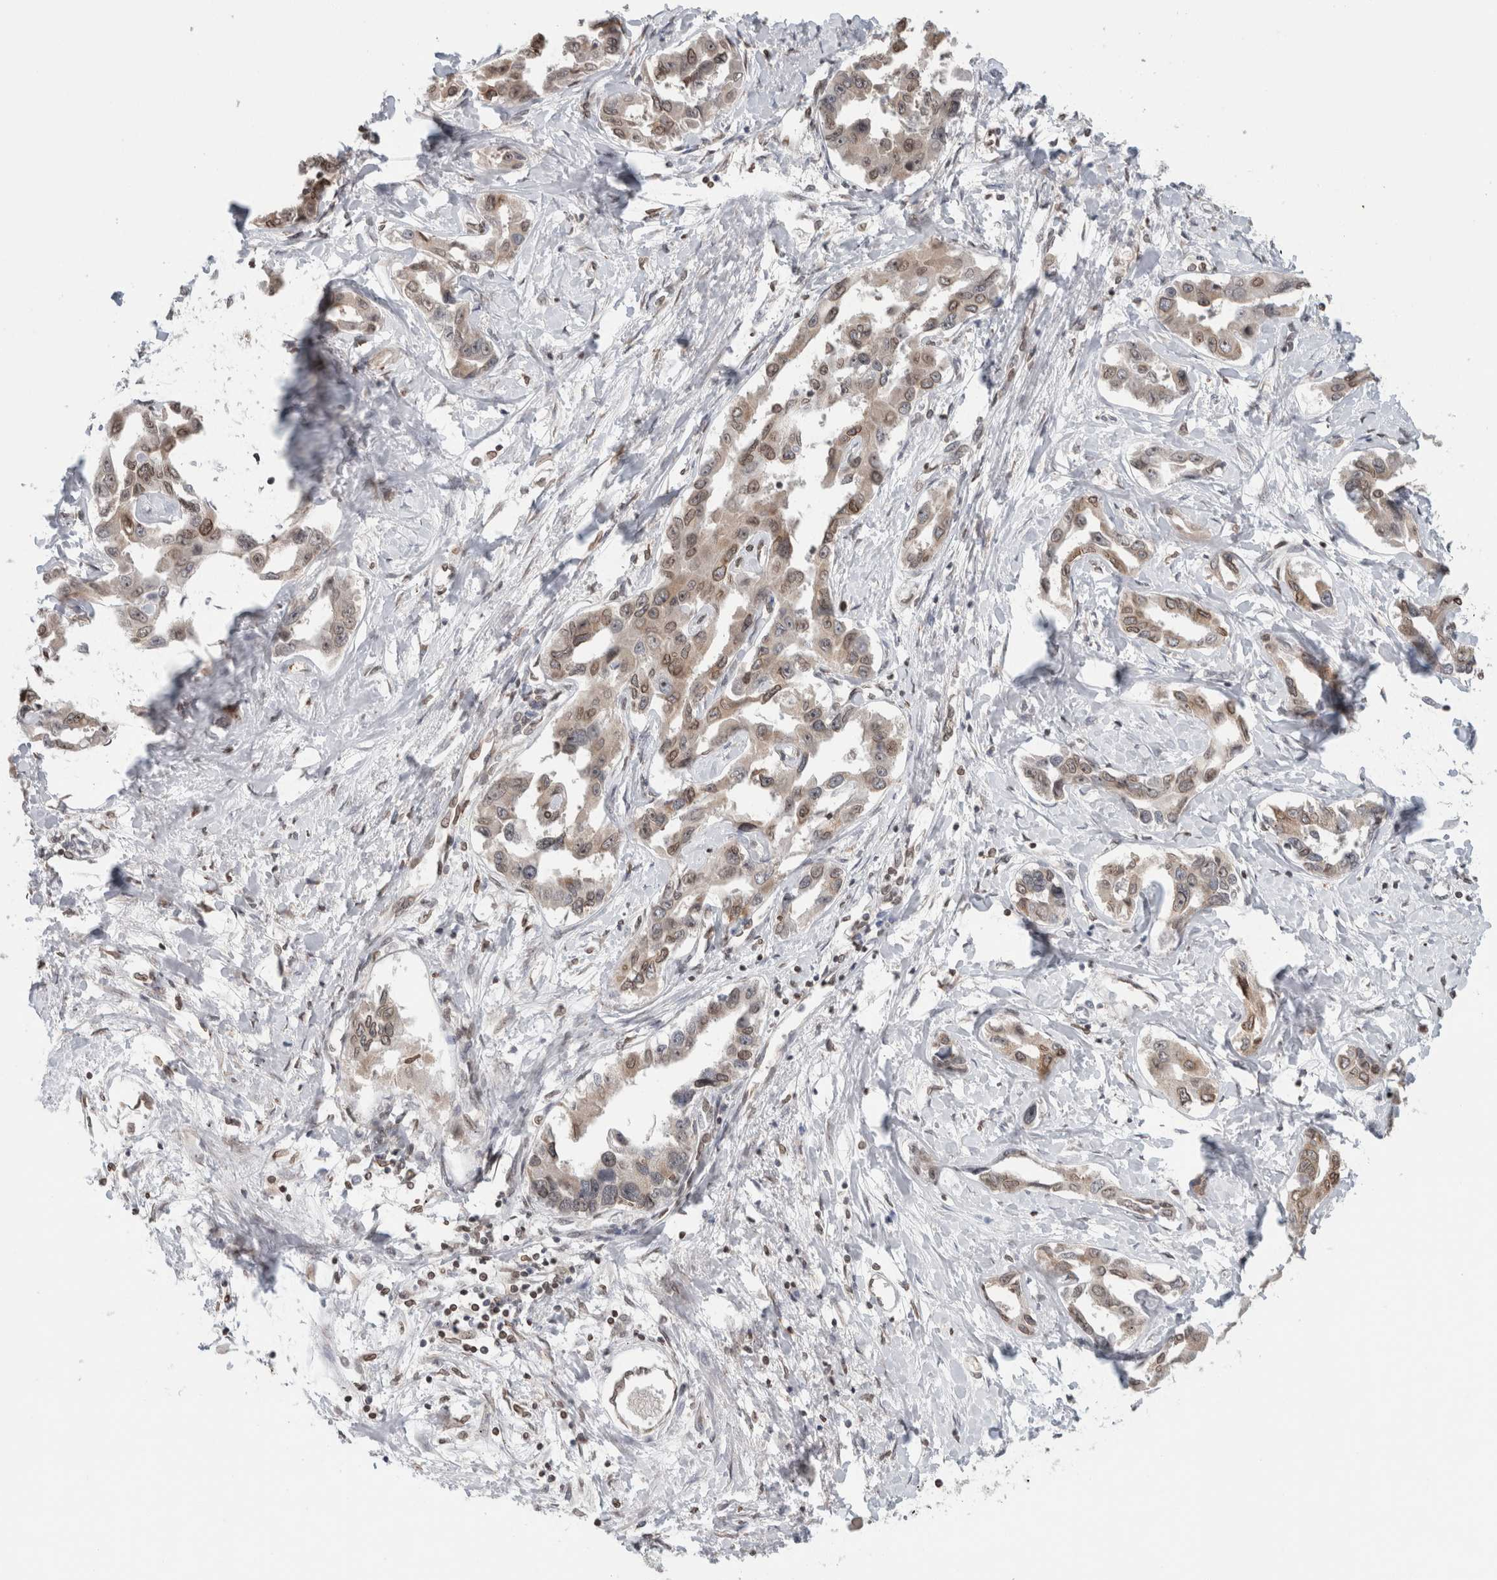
{"staining": {"intensity": "moderate", "quantity": ">75%", "location": "cytoplasmic/membranous,nuclear"}, "tissue": "liver cancer", "cell_type": "Tumor cells", "image_type": "cancer", "snomed": [{"axis": "morphology", "description": "Cholangiocarcinoma"}, {"axis": "topography", "description": "Liver"}], "caption": "An image of human cholangiocarcinoma (liver) stained for a protein shows moderate cytoplasmic/membranous and nuclear brown staining in tumor cells. The staining was performed using DAB (3,3'-diaminobenzidine) to visualize the protein expression in brown, while the nuclei were stained in blue with hematoxylin (Magnification: 20x).", "gene": "RBMX2", "patient": {"sex": "male", "age": 59}}